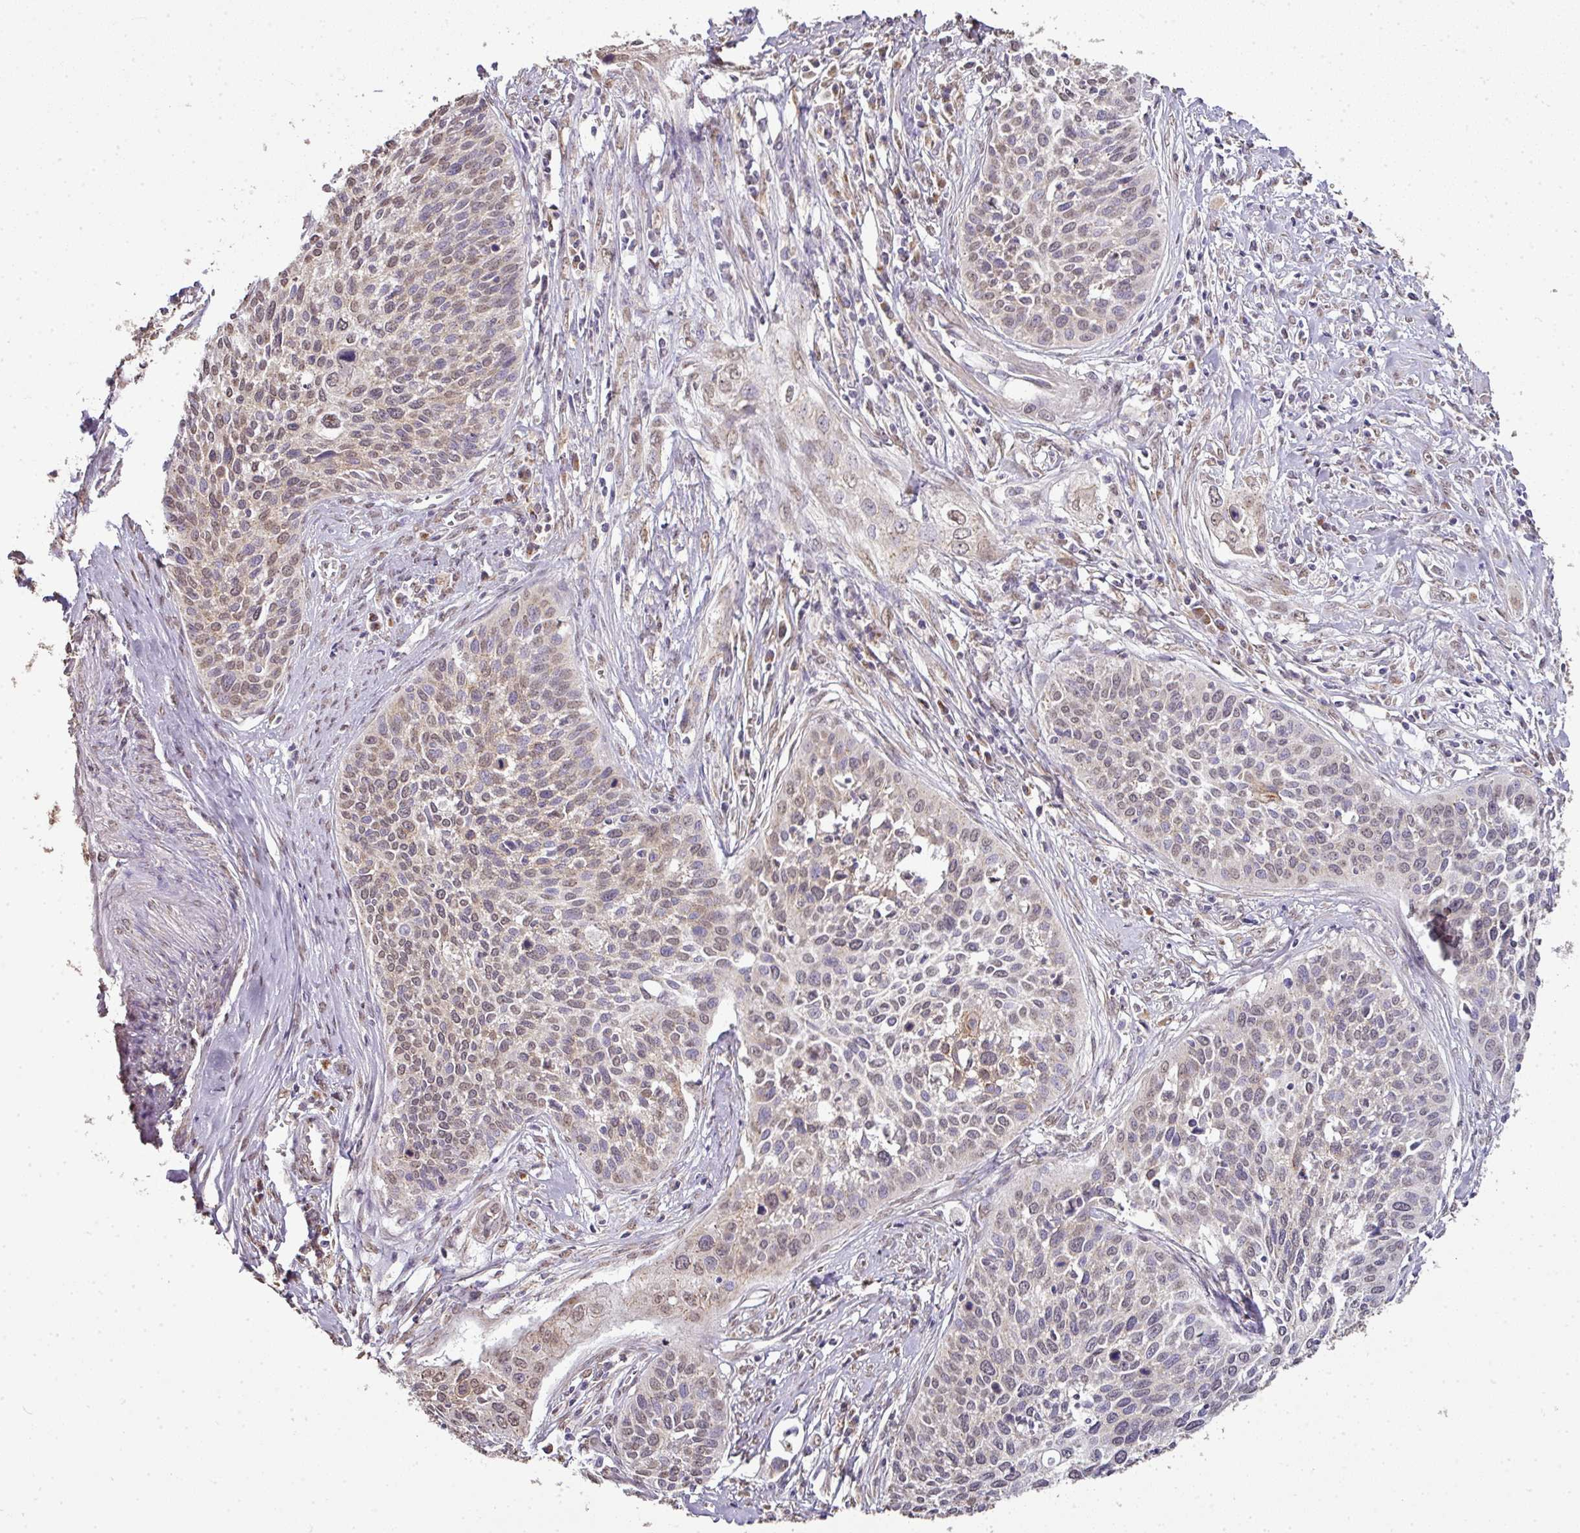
{"staining": {"intensity": "weak", "quantity": "25%-75%", "location": "cytoplasmic/membranous,nuclear"}, "tissue": "cervical cancer", "cell_type": "Tumor cells", "image_type": "cancer", "snomed": [{"axis": "morphology", "description": "Squamous cell carcinoma, NOS"}, {"axis": "topography", "description": "Cervix"}], "caption": "Immunohistochemical staining of human cervical cancer demonstrates low levels of weak cytoplasmic/membranous and nuclear expression in approximately 25%-75% of tumor cells.", "gene": "JPH2", "patient": {"sex": "female", "age": 34}}